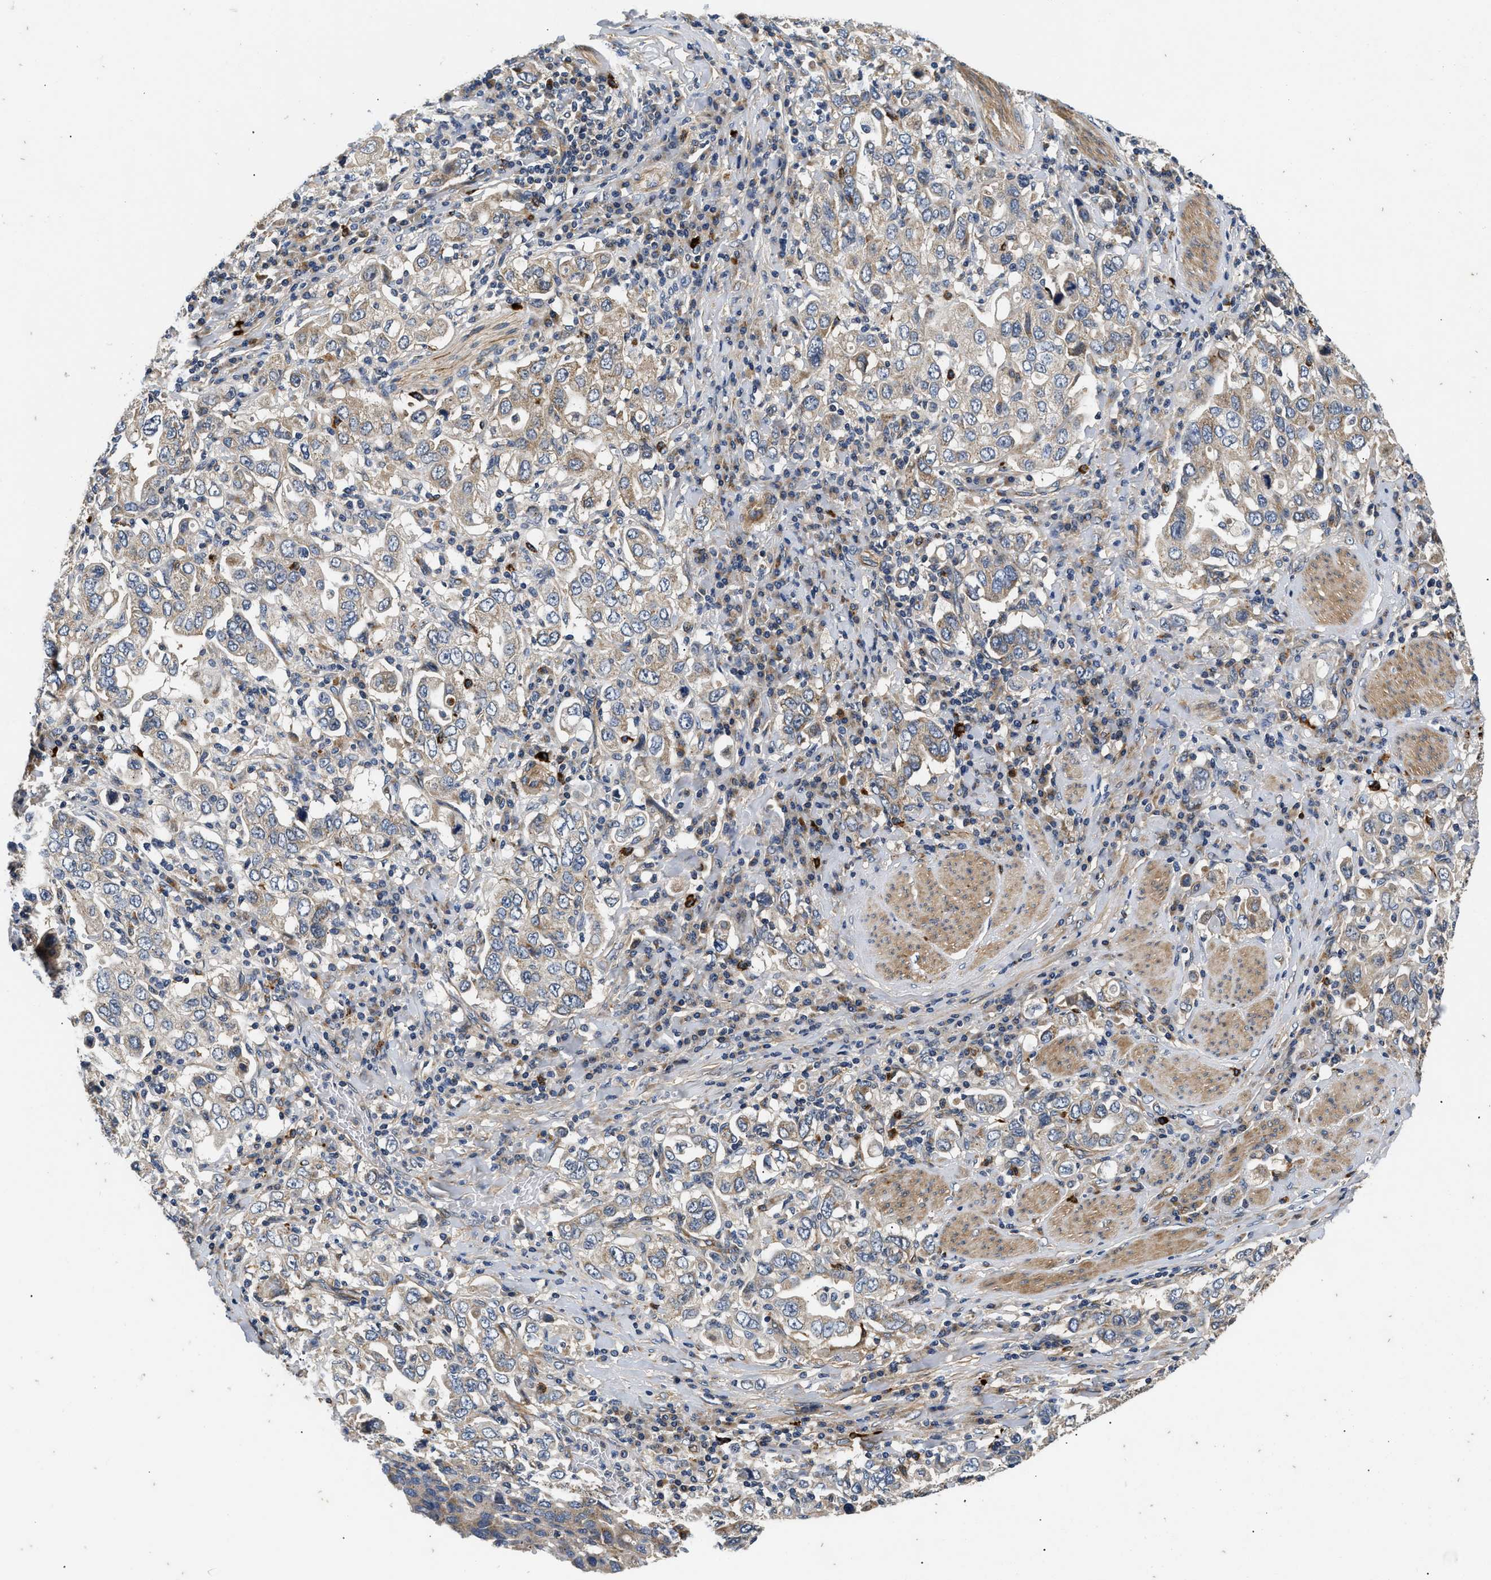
{"staining": {"intensity": "moderate", "quantity": ">75%", "location": "cytoplasmic/membranous"}, "tissue": "stomach cancer", "cell_type": "Tumor cells", "image_type": "cancer", "snomed": [{"axis": "morphology", "description": "Adenocarcinoma, NOS"}, {"axis": "topography", "description": "Stomach, upper"}], "caption": "Stomach cancer (adenocarcinoma) was stained to show a protein in brown. There is medium levels of moderate cytoplasmic/membranous staining in approximately >75% of tumor cells.", "gene": "NME6", "patient": {"sex": "male", "age": 62}}